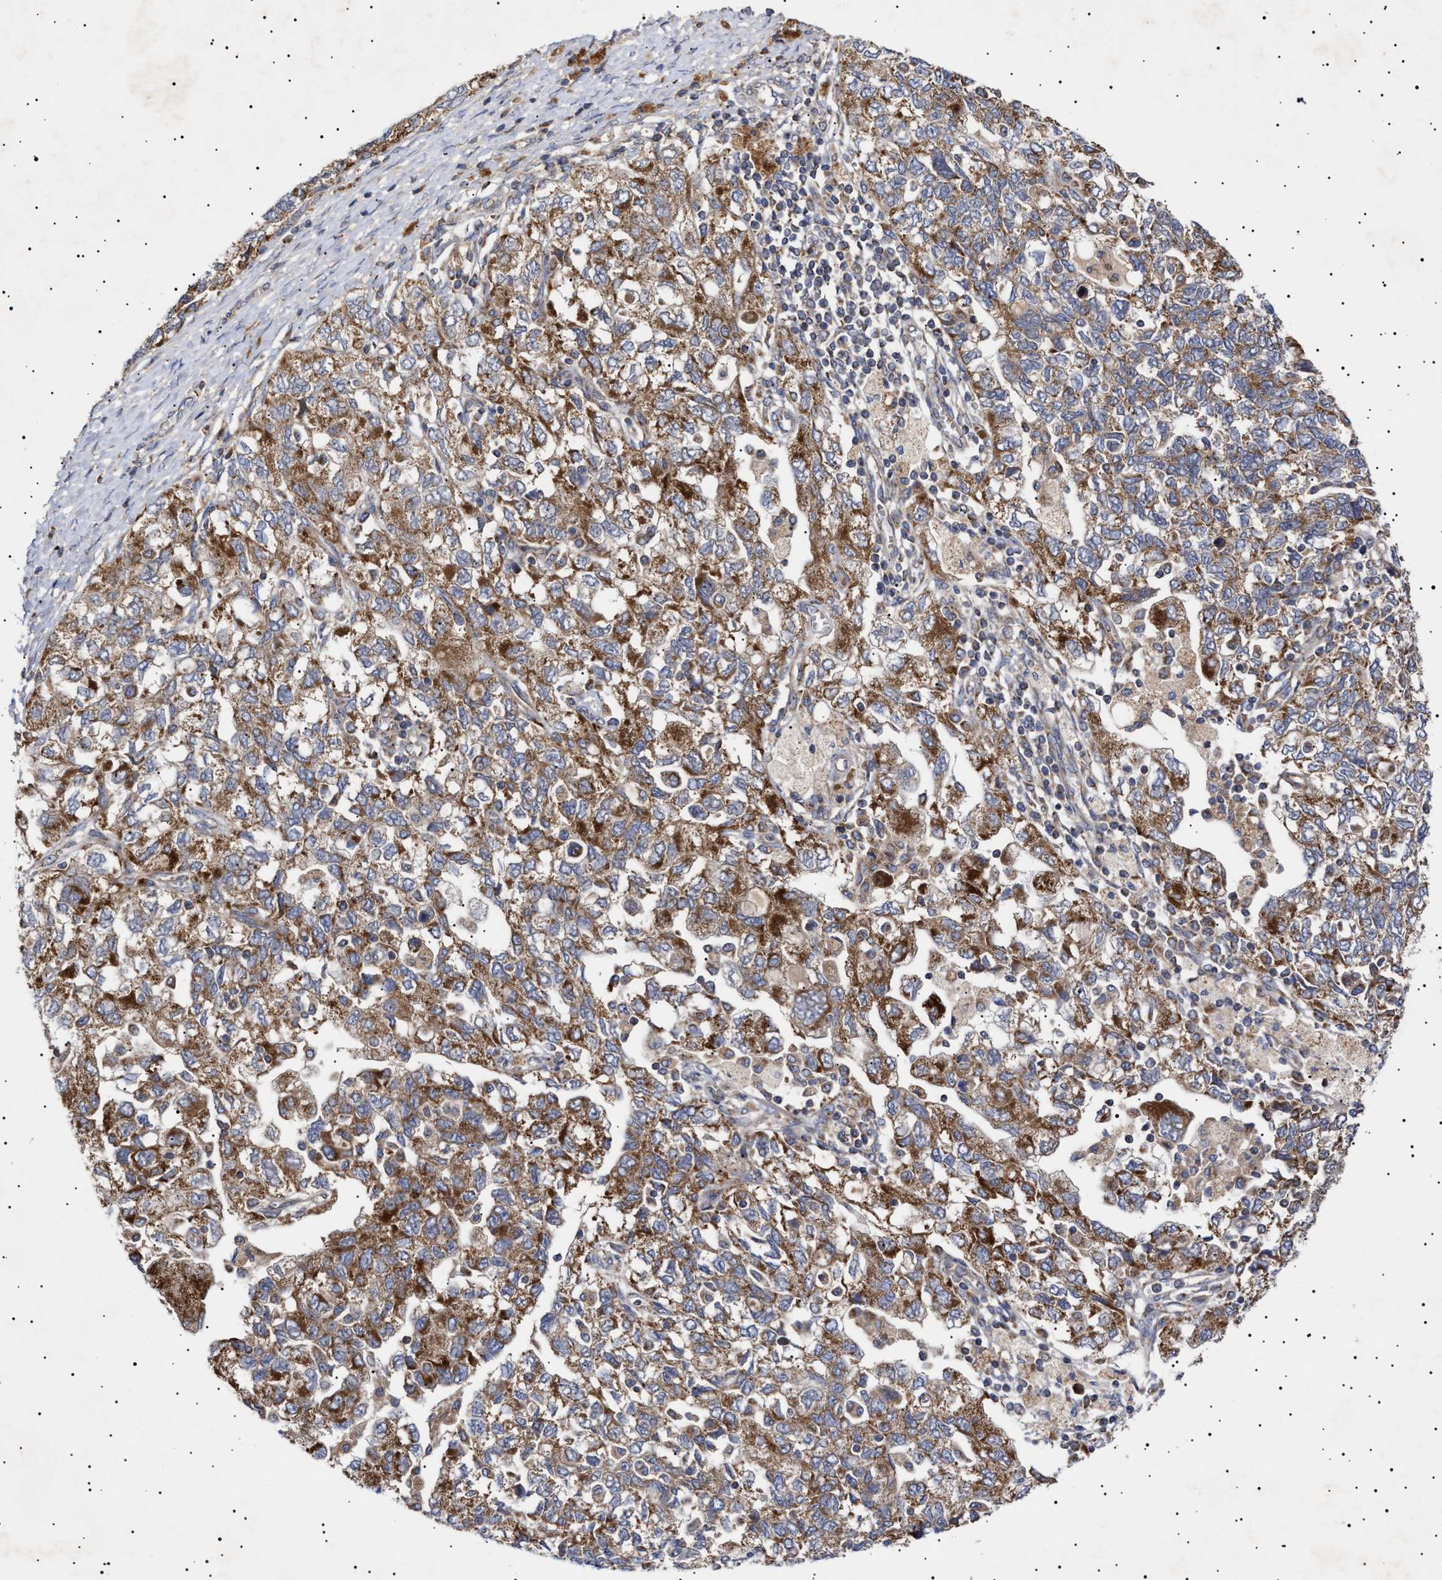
{"staining": {"intensity": "moderate", "quantity": ">75%", "location": "cytoplasmic/membranous"}, "tissue": "ovarian cancer", "cell_type": "Tumor cells", "image_type": "cancer", "snomed": [{"axis": "morphology", "description": "Carcinoma, NOS"}, {"axis": "morphology", "description": "Cystadenocarcinoma, serous, NOS"}, {"axis": "topography", "description": "Ovary"}], "caption": "Protein analysis of carcinoma (ovarian) tissue exhibits moderate cytoplasmic/membranous staining in approximately >75% of tumor cells.", "gene": "MRPL10", "patient": {"sex": "female", "age": 69}}